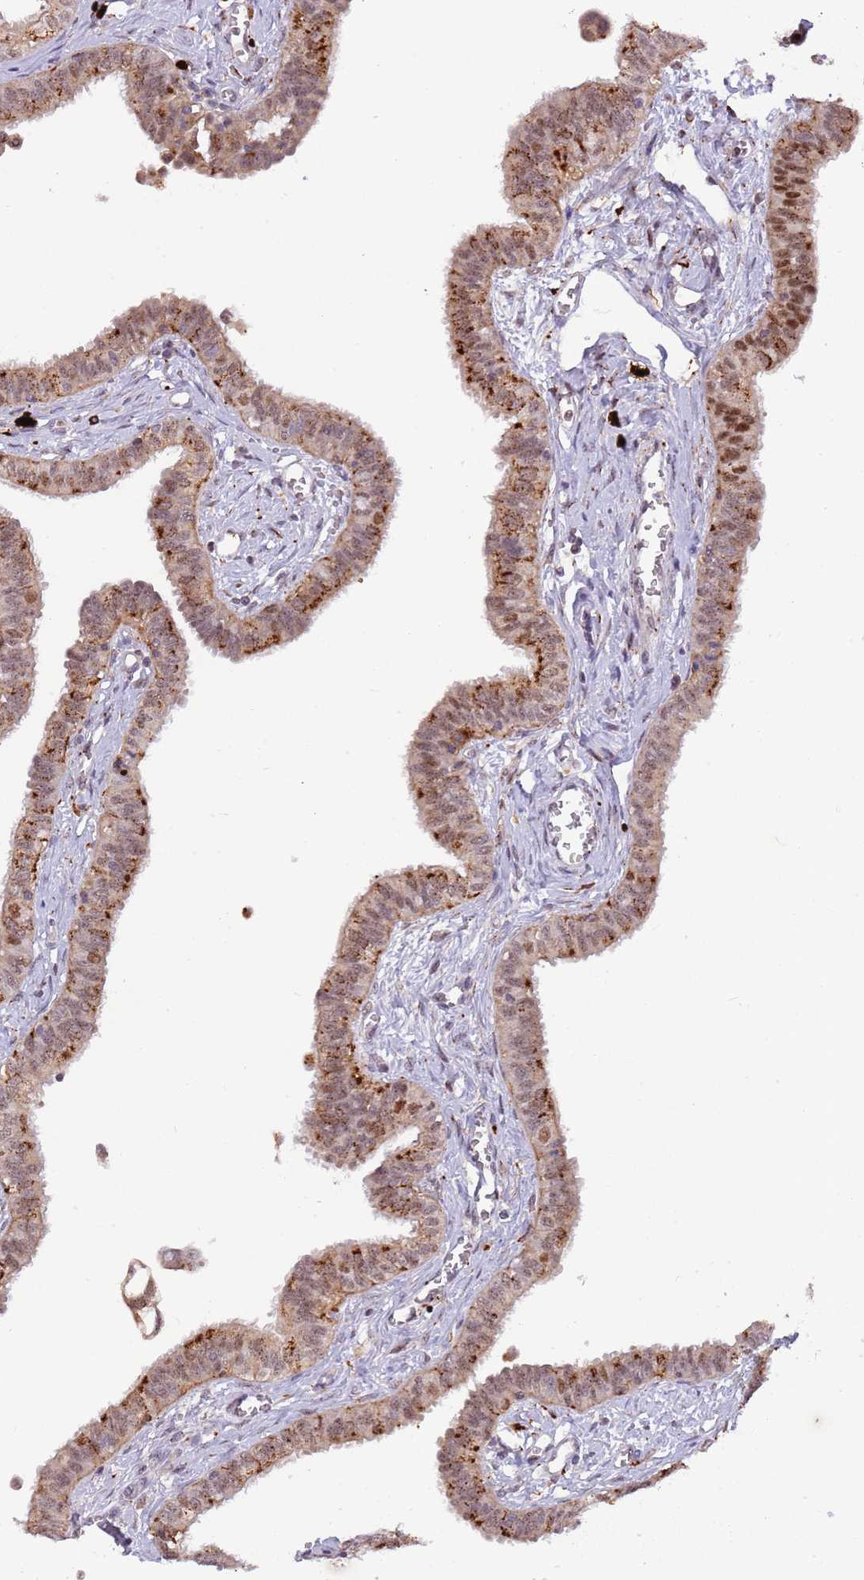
{"staining": {"intensity": "moderate", "quantity": ">75%", "location": "cytoplasmic/membranous,nuclear"}, "tissue": "fallopian tube", "cell_type": "Glandular cells", "image_type": "normal", "snomed": [{"axis": "morphology", "description": "Normal tissue, NOS"}, {"axis": "morphology", "description": "Carcinoma, NOS"}, {"axis": "topography", "description": "Fallopian tube"}, {"axis": "topography", "description": "Ovary"}], "caption": "Moderate cytoplasmic/membranous,nuclear expression for a protein is seen in approximately >75% of glandular cells of unremarkable fallopian tube using immunohistochemistry.", "gene": "TRIM27", "patient": {"sex": "female", "age": 59}}